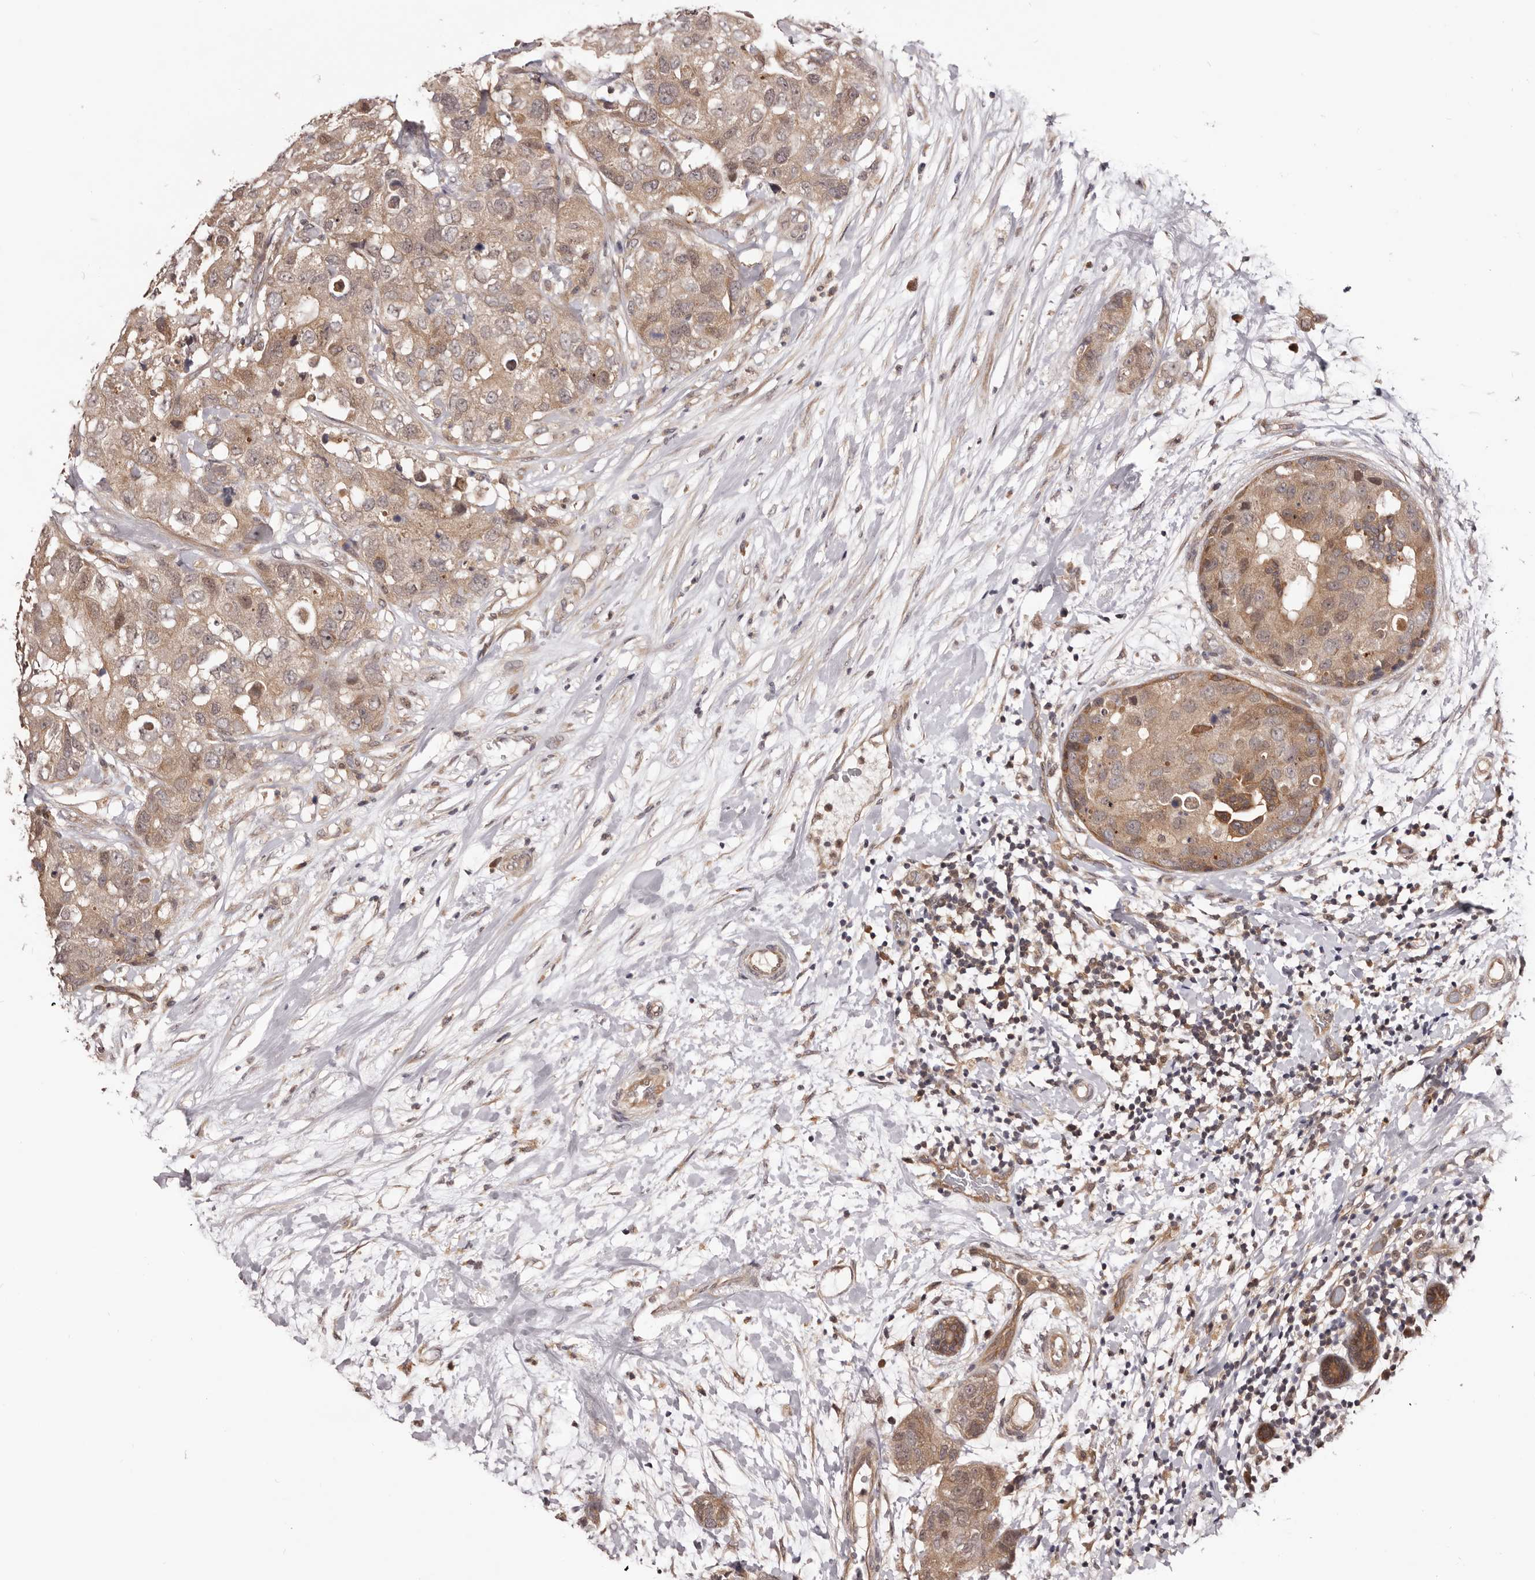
{"staining": {"intensity": "weak", "quantity": ">75%", "location": "cytoplasmic/membranous"}, "tissue": "breast cancer", "cell_type": "Tumor cells", "image_type": "cancer", "snomed": [{"axis": "morphology", "description": "Duct carcinoma"}, {"axis": "topography", "description": "Breast"}], "caption": "IHC (DAB) staining of breast cancer (infiltrating ductal carcinoma) exhibits weak cytoplasmic/membranous protein staining in approximately >75% of tumor cells.", "gene": "MDP1", "patient": {"sex": "female", "age": 62}}